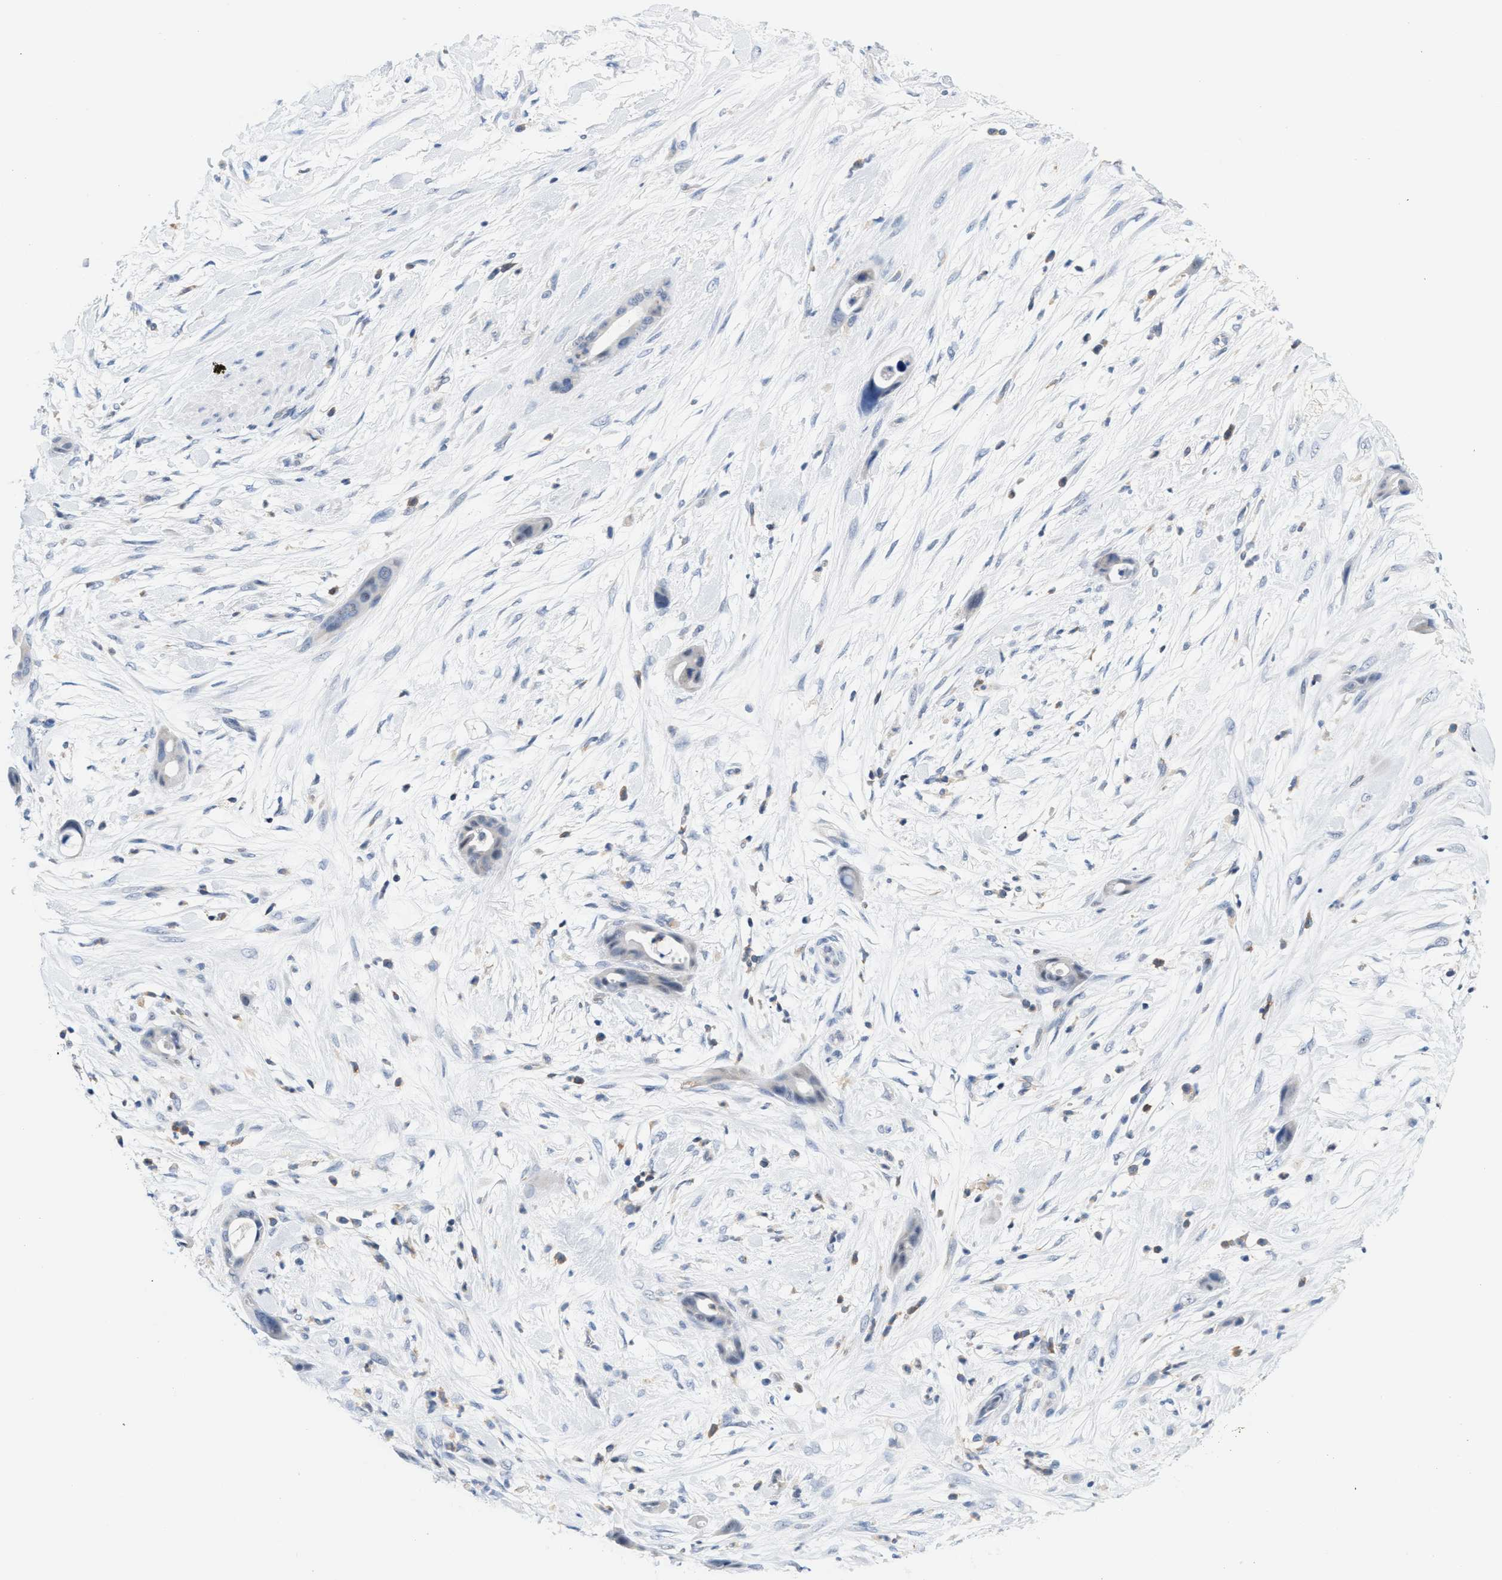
{"staining": {"intensity": "negative", "quantity": "none", "location": "none"}, "tissue": "pancreatic cancer", "cell_type": "Tumor cells", "image_type": "cancer", "snomed": [{"axis": "morphology", "description": "Adenocarcinoma, NOS"}, {"axis": "topography", "description": "Pancreas"}], "caption": "This is an immunohistochemistry histopathology image of pancreatic cancer (adenocarcinoma). There is no staining in tumor cells.", "gene": "IL16", "patient": {"sex": "male", "age": 59}}